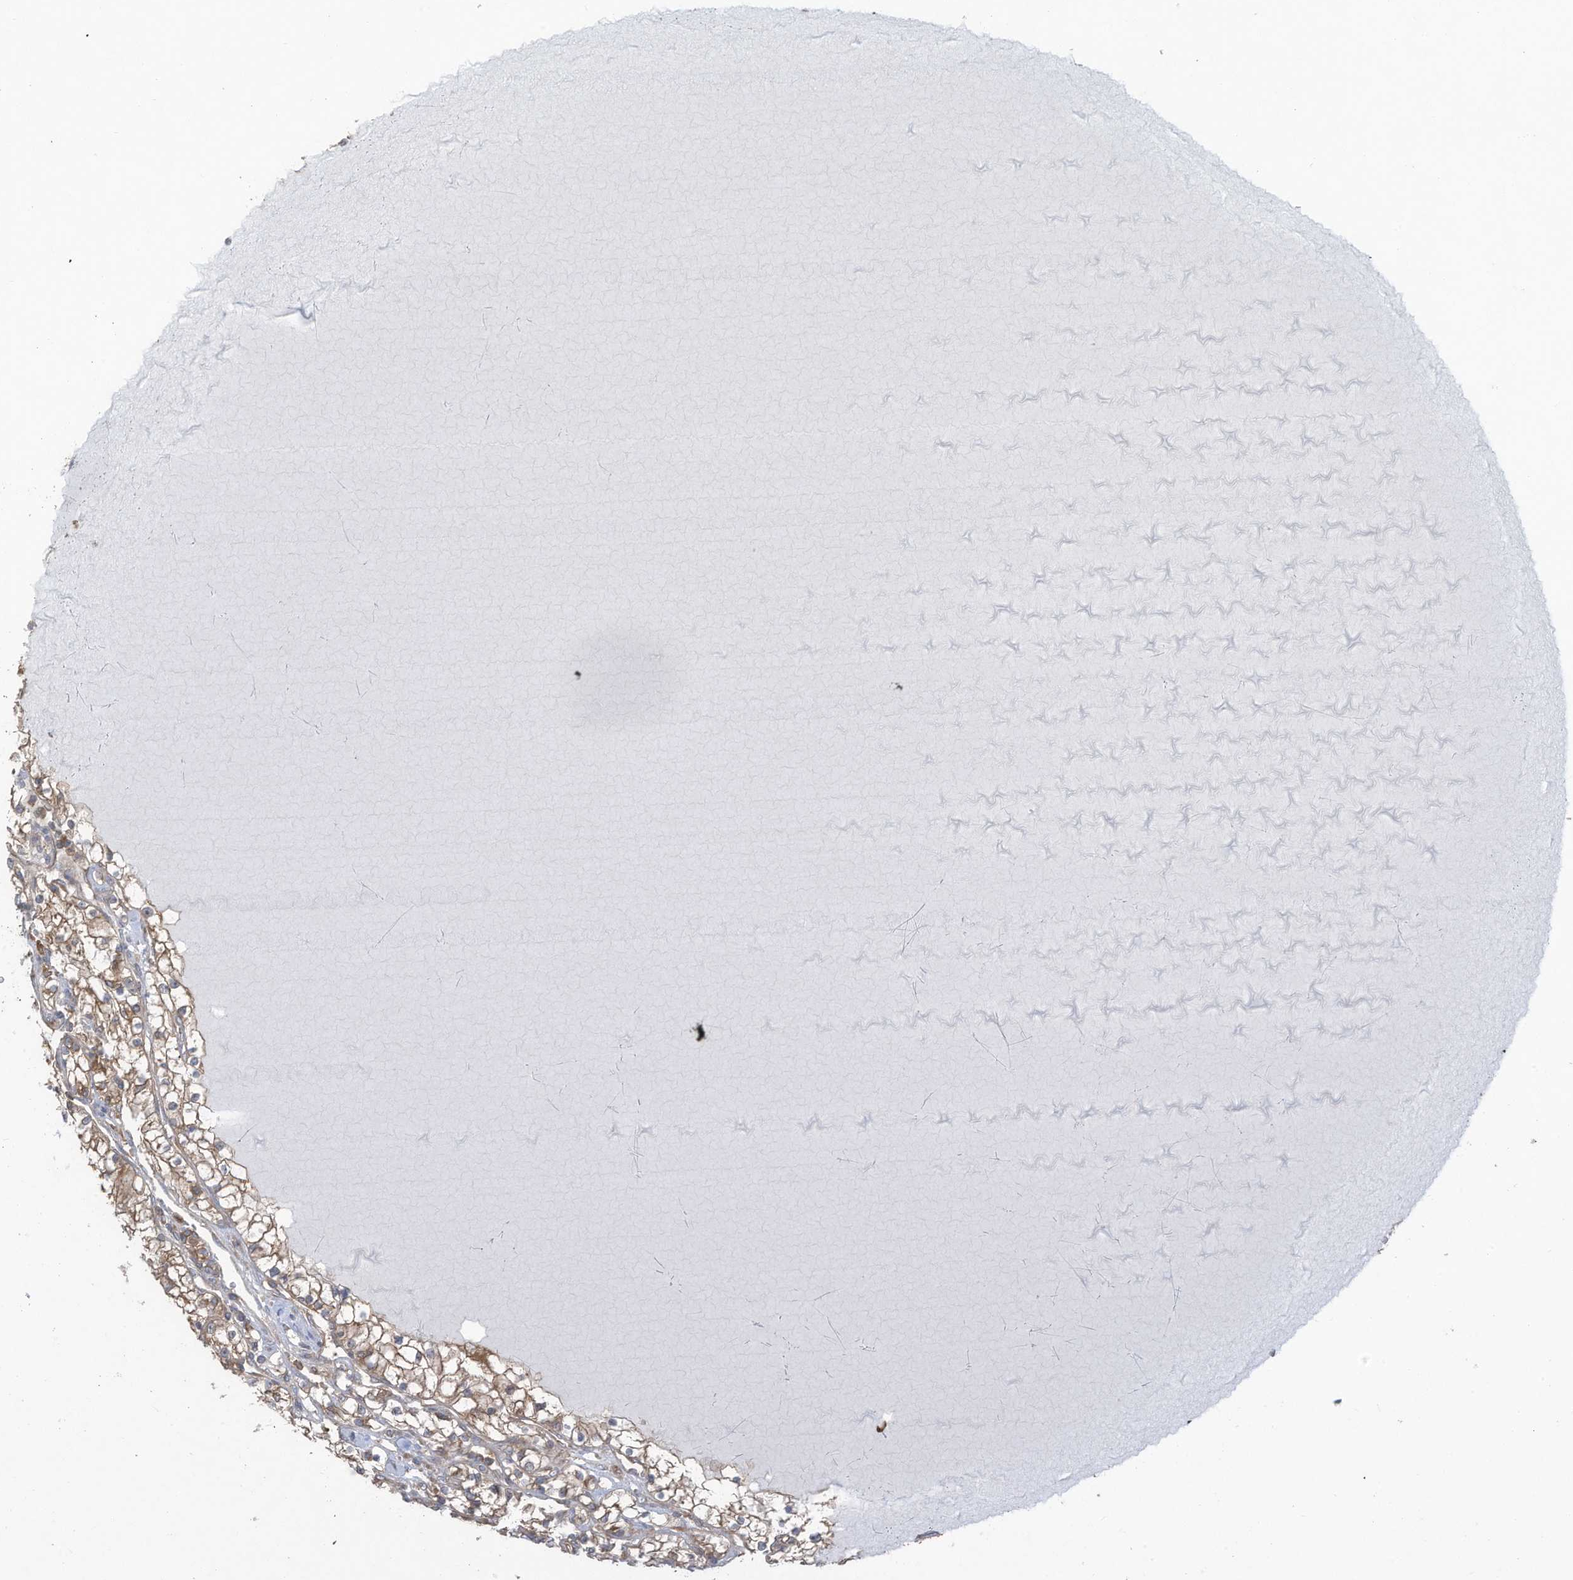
{"staining": {"intensity": "weak", "quantity": ">75%", "location": "cytoplasmic/membranous"}, "tissue": "renal cancer", "cell_type": "Tumor cells", "image_type": "cancer", "snomed": [{"axis": "morphology", "description": "Normal tissue, NOS"}, {"axis": "morphology", "description": "Adenocarcinoma, NOS"}, {"axis": "topography", "description": "Kidney"}], "caption": "The photomicrograph displays staining of adenocarcinoma (renal), revealing weak cytoplasmic/membranous protein expression (brown color) within tumor cells.", "gene": "OLA1", "patient": {"sex": "male", "age": 68}}